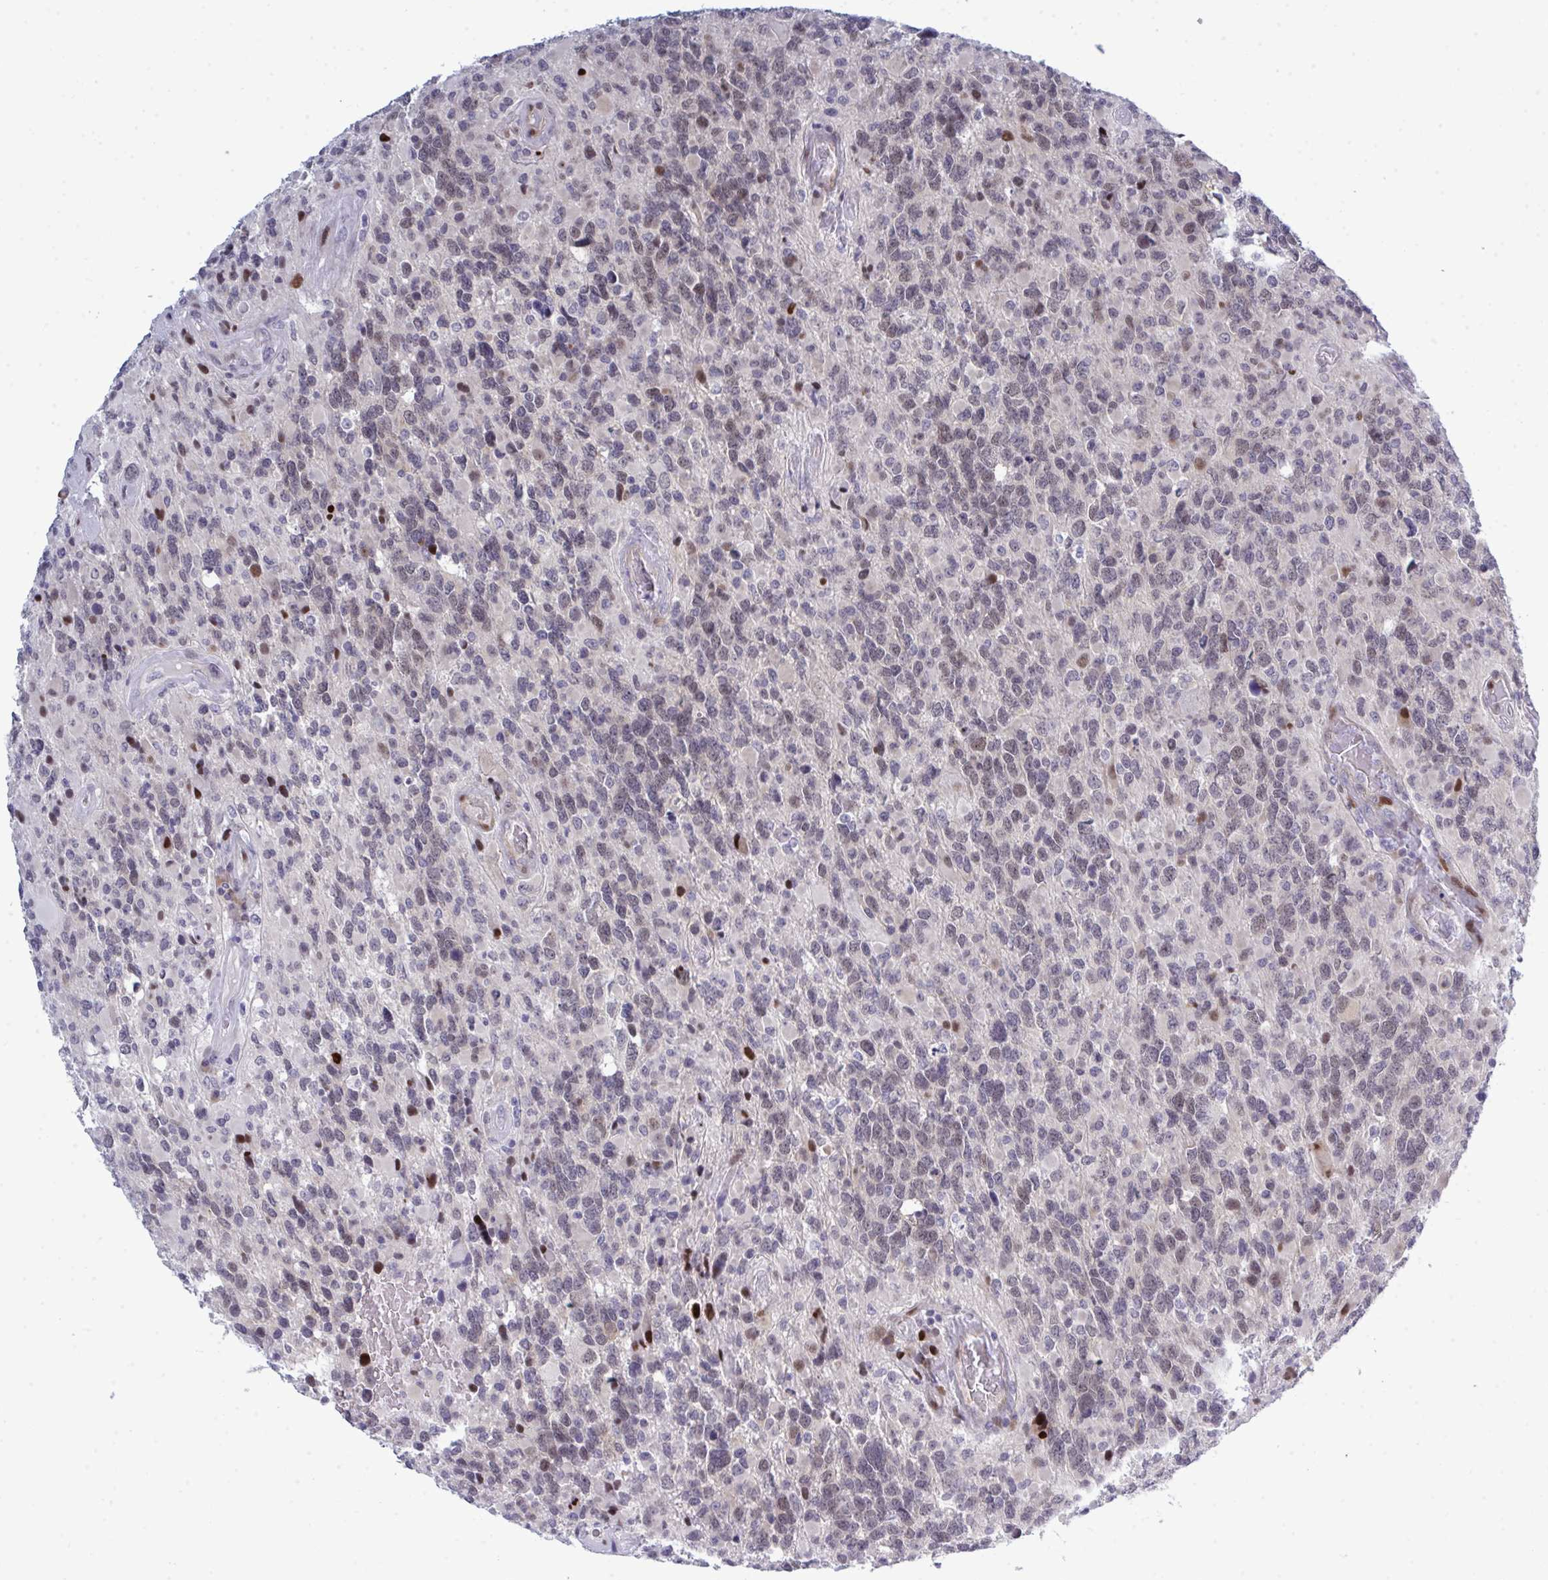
{"staining": {"intensity": "moderate", "quantity": "<25%", "location": "nuclear"}, "tissue": "glioma", "cell_type": "Tumor cells", "image_type": "cancer", "snomed": [{"axis": "morphology", "description": "Glioma, malignant, High grade"}, {"axis": "topography", "description": "Brain"}], "caption": "A low amount of moderate nuclear positivity is seen in approximately <25% of tumor cells in malignant high-grade glioma tissue.", "gene": "TAB1", "patient": {"sex": "female", "age": 40}}